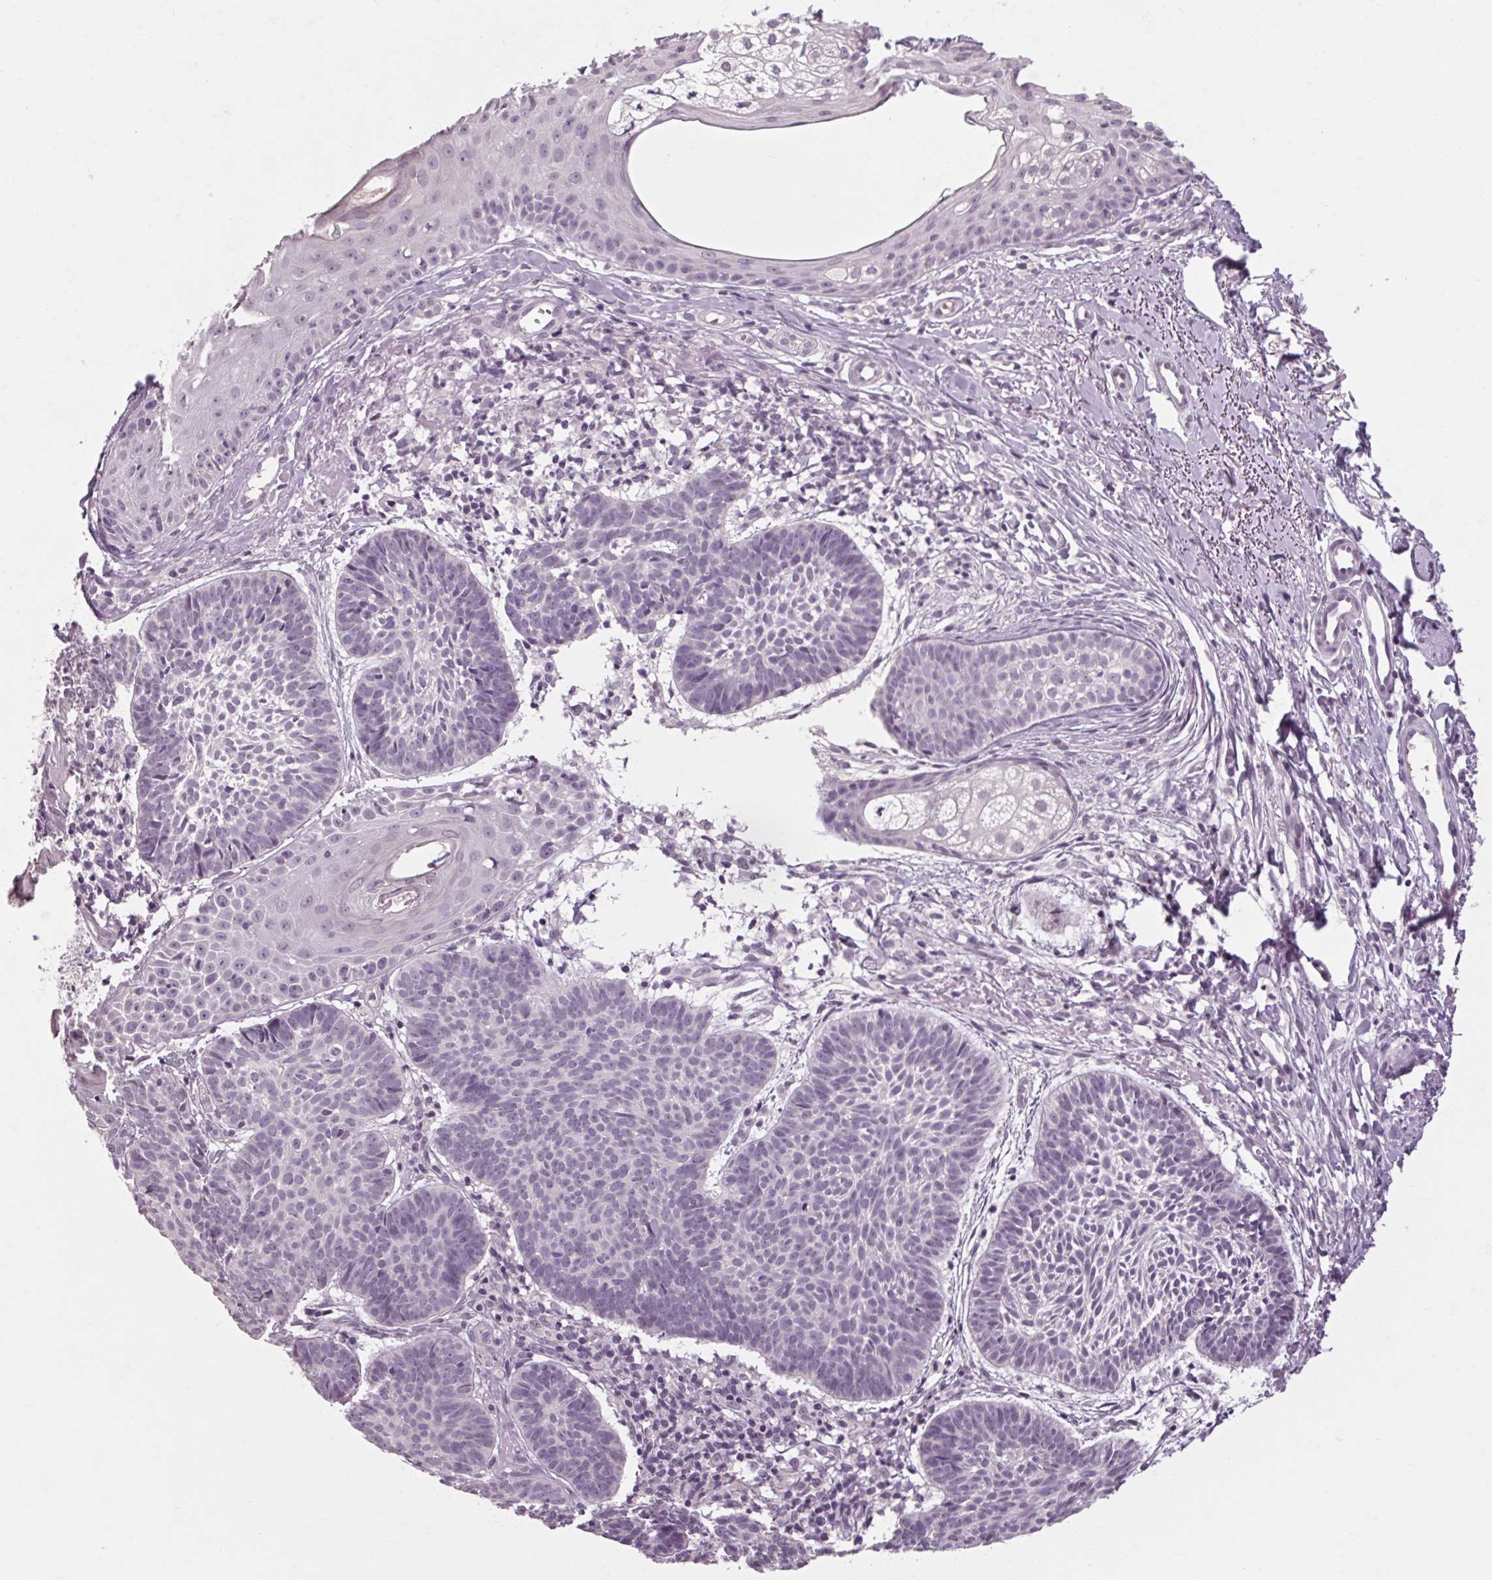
{"staining": {"intensity": "negative", "quantity": "none", "location": "none"}, "tissue": "skin cancer", "cell_type": "Tumor cells", "image_type": "cancer", "snomed": [{"axis": "morphology", "description": "Basal cell carcinoma"}, {"axis": "topography", "description": "Skin"}], "caption": "An immunohistochemistry (IHC) micrograph of skin cancer is shown. There is no staining in tumor cells of skin cancer. The staining was performed using DAB to visualize the protein expression in brown, while the nuclei were stained in blue with hematoxylin (Magnification: 20x).", "gene": "POMC", "patient": {"sex": "male", "age": 72}}